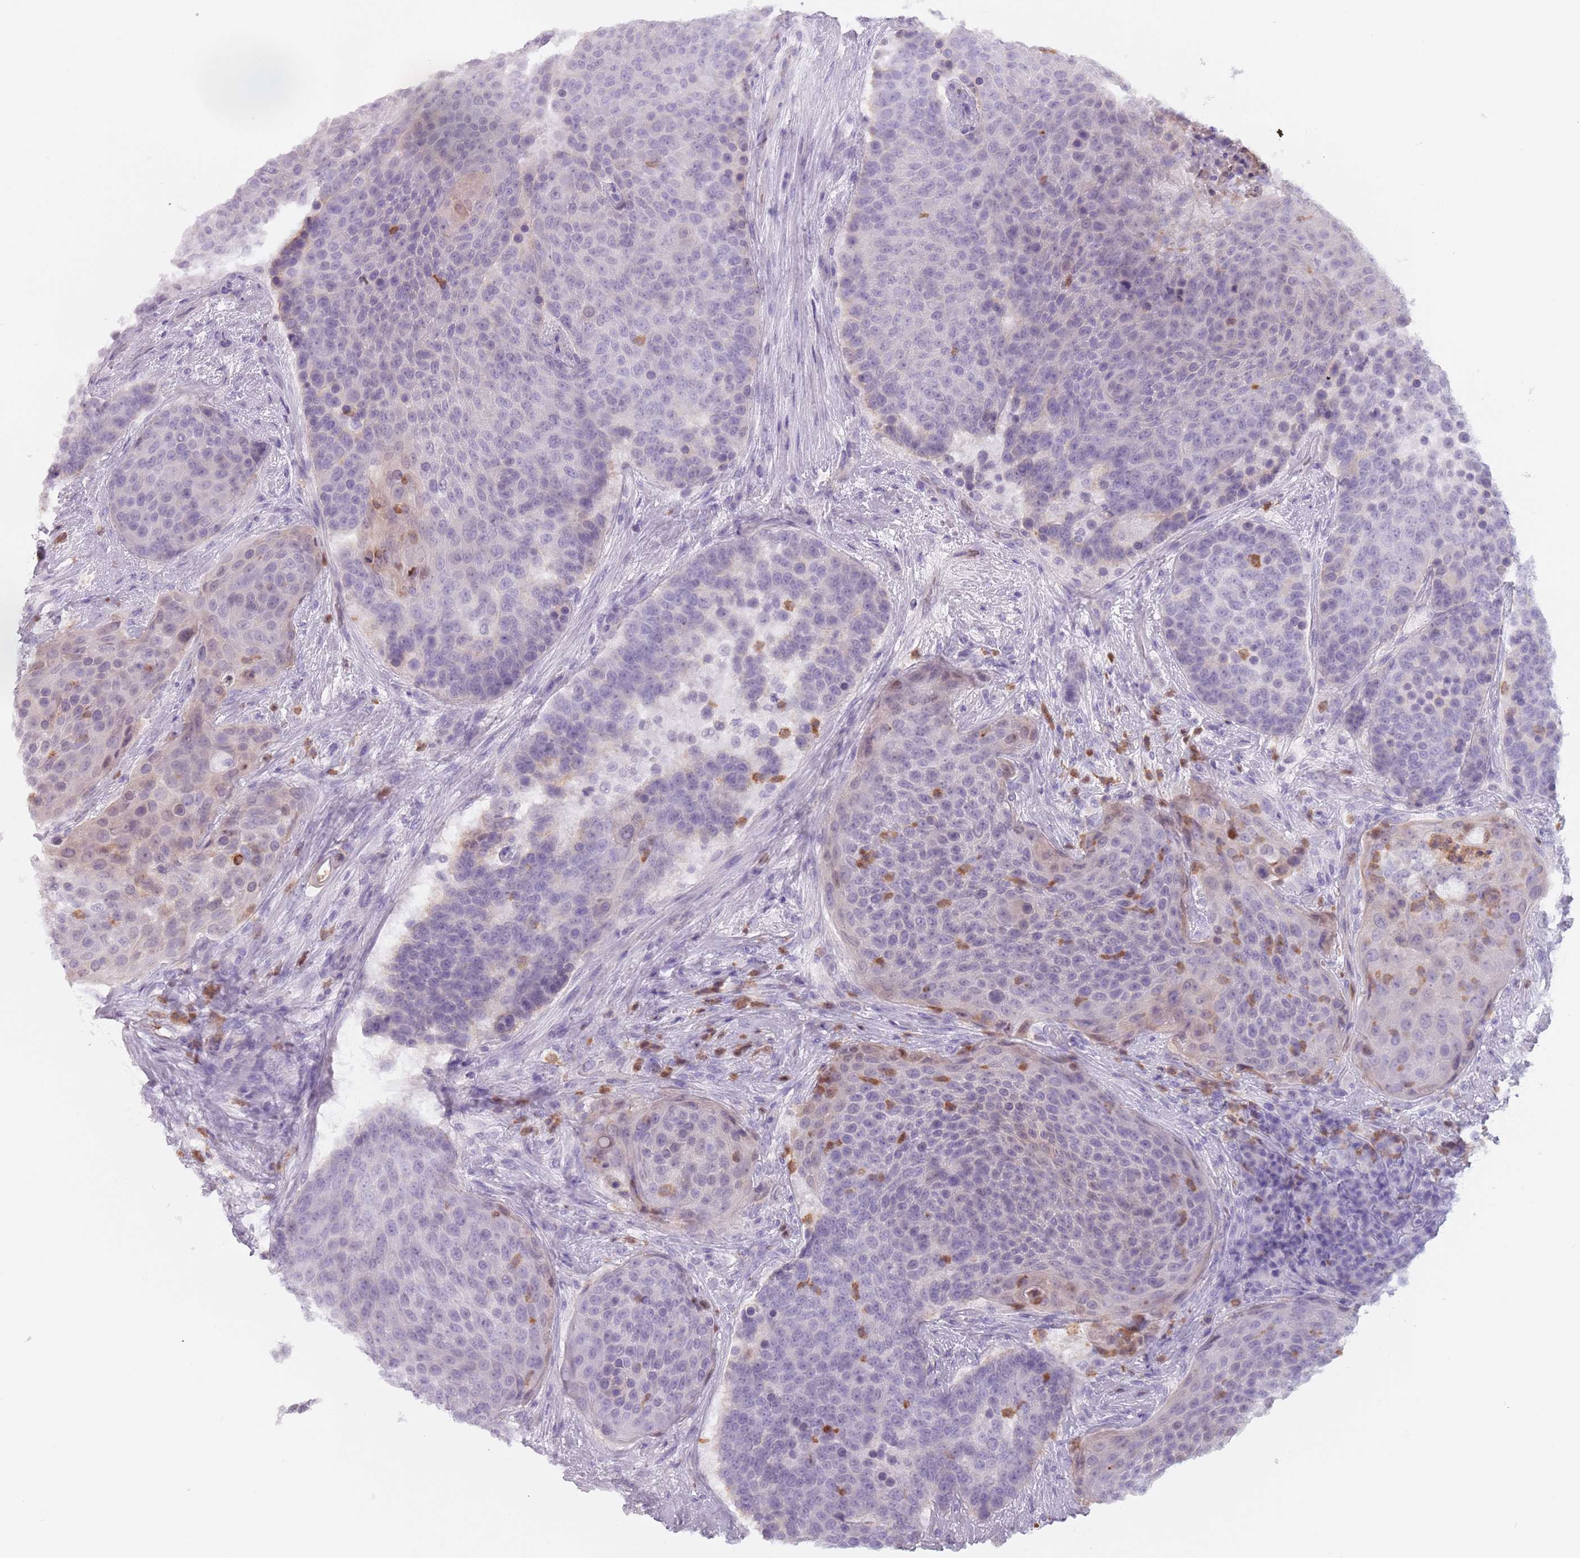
{"staining": {"intensity": "negative", "quantity": "none", "location": "none"}, "tissue": "urothelial cancer", "cell_type": "Tumor cells", "image_type": "cancer", "snomed": [{"axis": "morphology", "description": "Urothelial carcinoma, High grade"}, {"axis": "topography", "description": "Urinary bladder"}], "caption": "A high-resolution image shows IHC staining of high-grade urothelial carcinoma, which shows no significant positivity in tumor cells.", "gene": "ZNF584", "patient": {"sex": "female", "age": 63}}